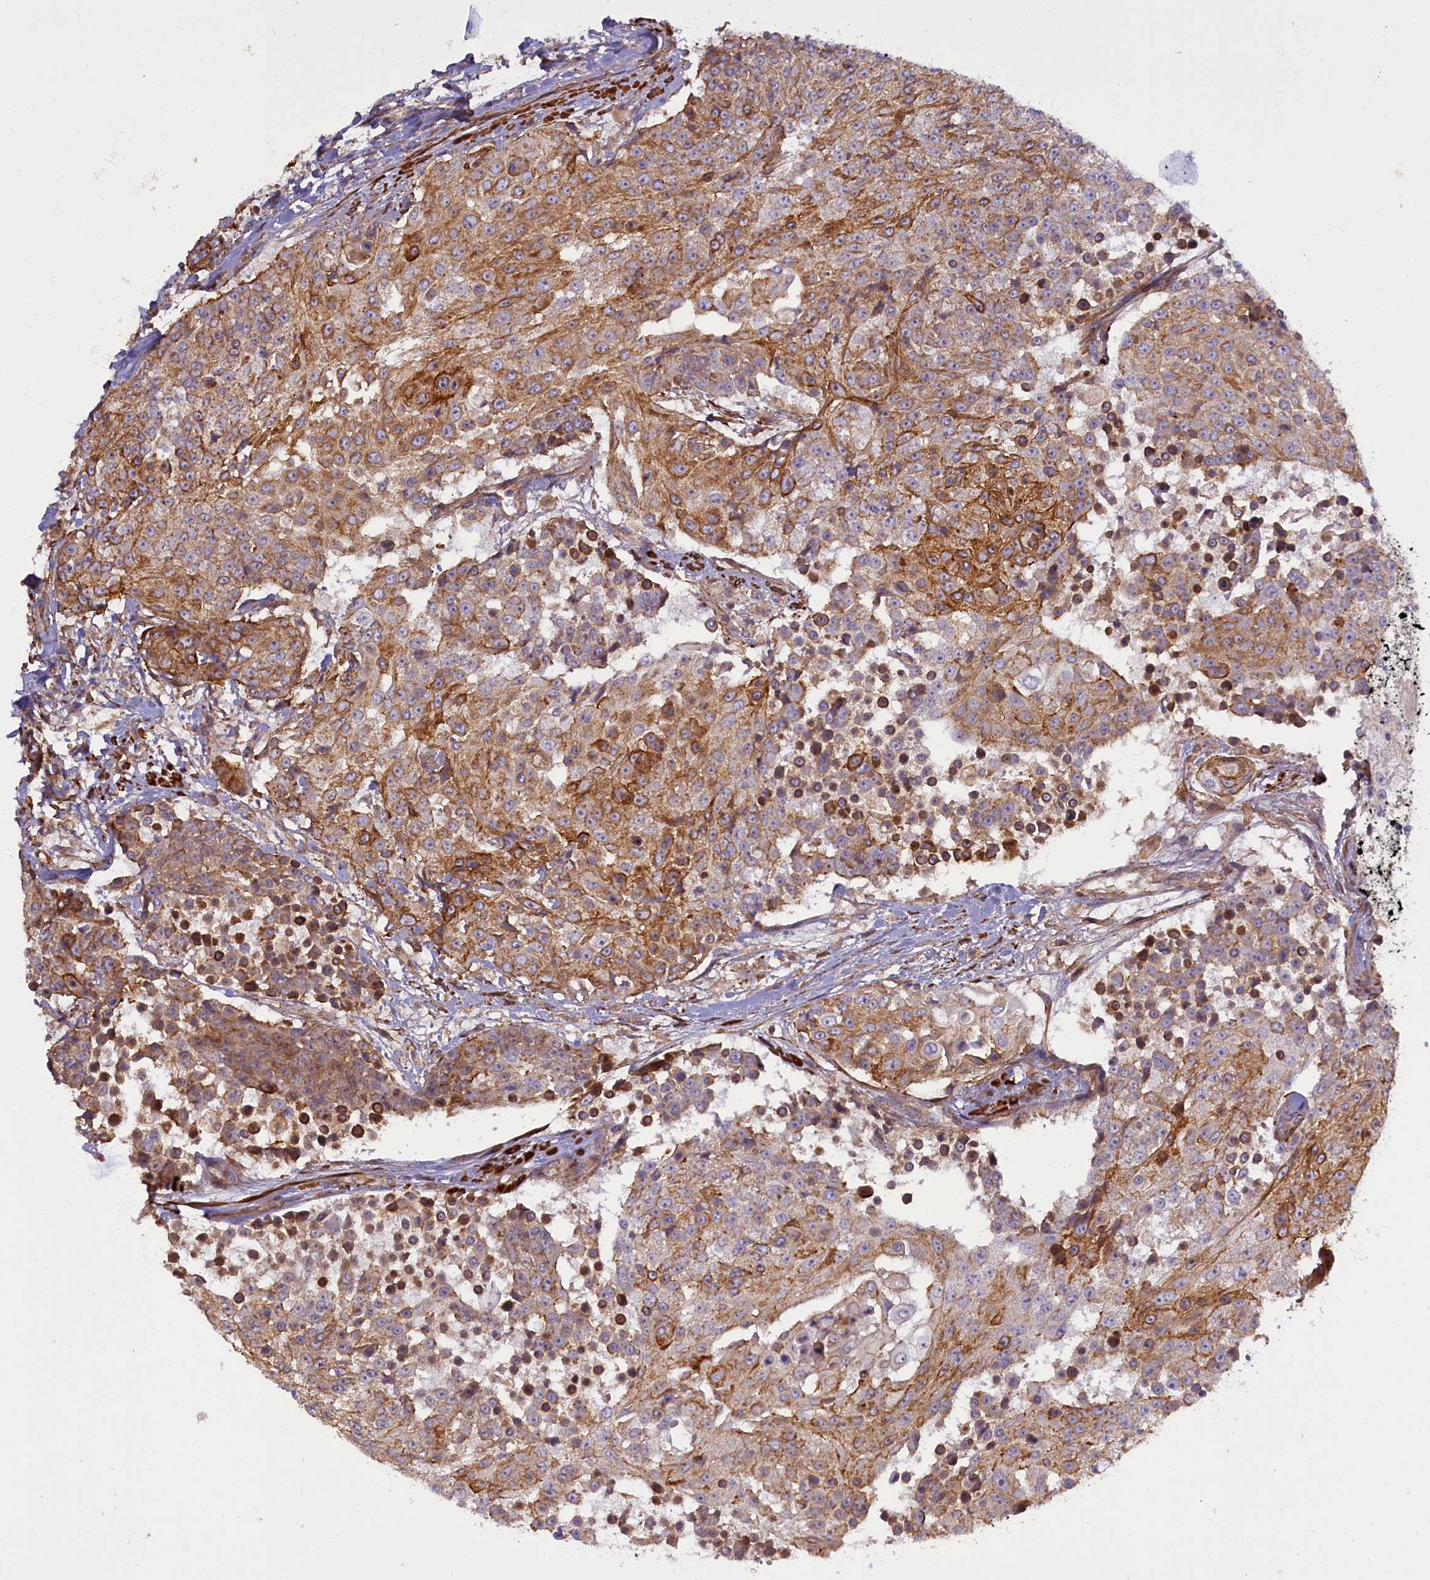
{"staining": {"intensity": "moderate", "quantity": ">75%", "location": "cytoplasmic/membranous"}, "tissue": "urothelial cancer", "cell_type": "Tumor cells", "image_type": "cancer", "snomed": [{"axis": "morphology", "description": "Urothelial carcinoma, High grade"}, {"axis": "topography", "description": "Urinary bladder"}], "caption": "Immunohistochemistry of high-grade urothelial carcinoma shows medium levels of moderate cytoplasmic/membranous staining in about >75% of tumor cells. (IHC, brightfield microscopy, high magnification).", "gene": "FUZ", "patient": {"sex": "female", "age": 63}}